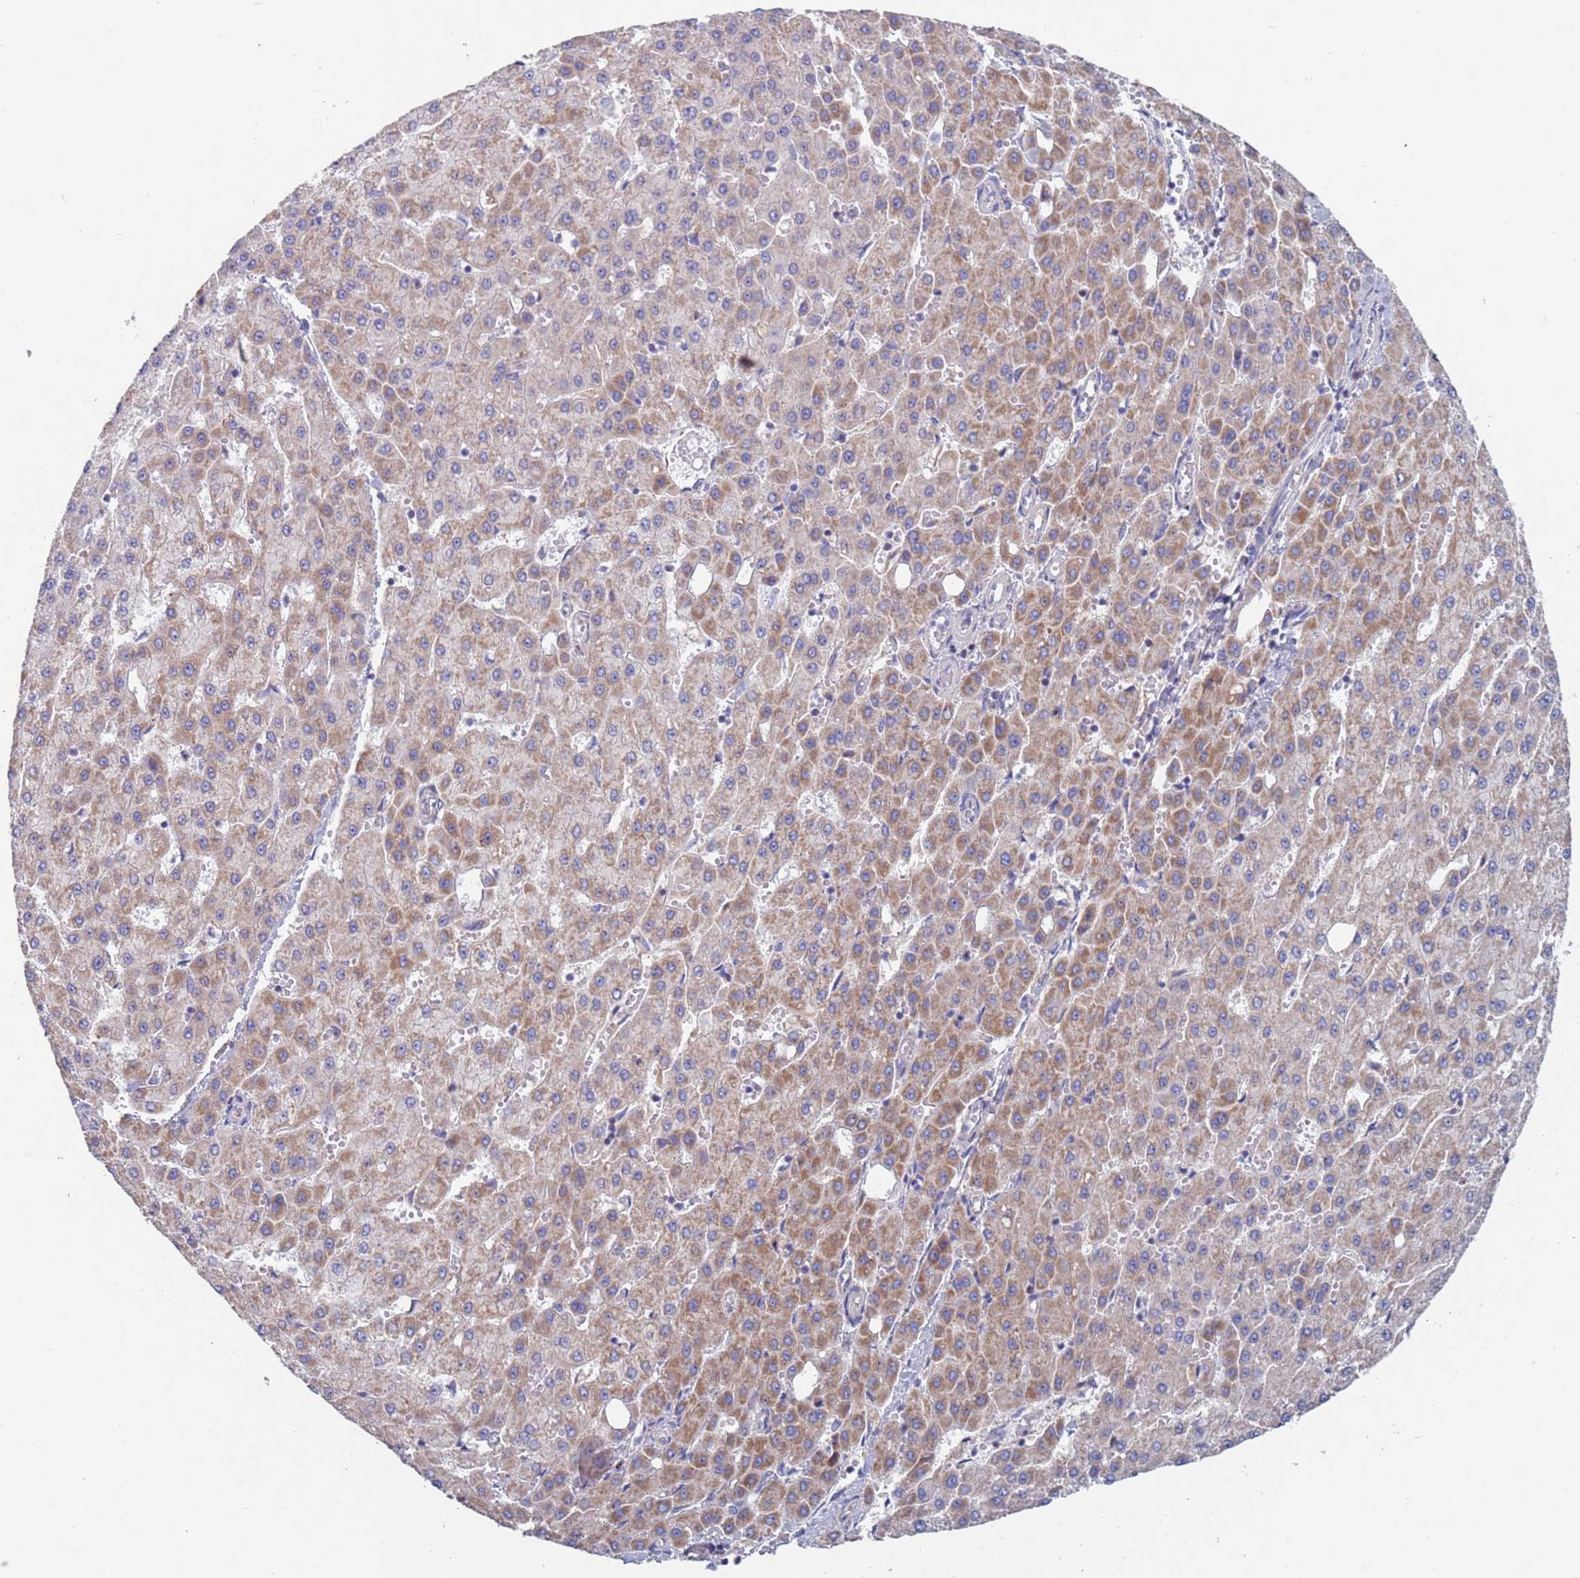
{"staining": {"intensity": "moderate", "quantity": ">75%", "location": "cytoplasmic/membranous"}, "tissue": "liver cancer", "cell_type": "Tumor cells", "image_type": "cancer", "snomed": [{"axis": "morphology", "description": "Carcinoma, Hepatocellular, NOS"}, {"axis": "topography", "description": "Liver"}], "caption": "Immunohistochemistry (IHC) of human hepatocellular carcinoma (liver) exhibits medium levels of moderate cytoplasmic/membranous expression in about >75% of tumor cells. The protein is stained brown, and the nuclei are stained in blue (DAB IHC with brightfield microscopy, high magnification).", "gene": "MRPL22", "patient": {"sex": "male", "age": 47}}